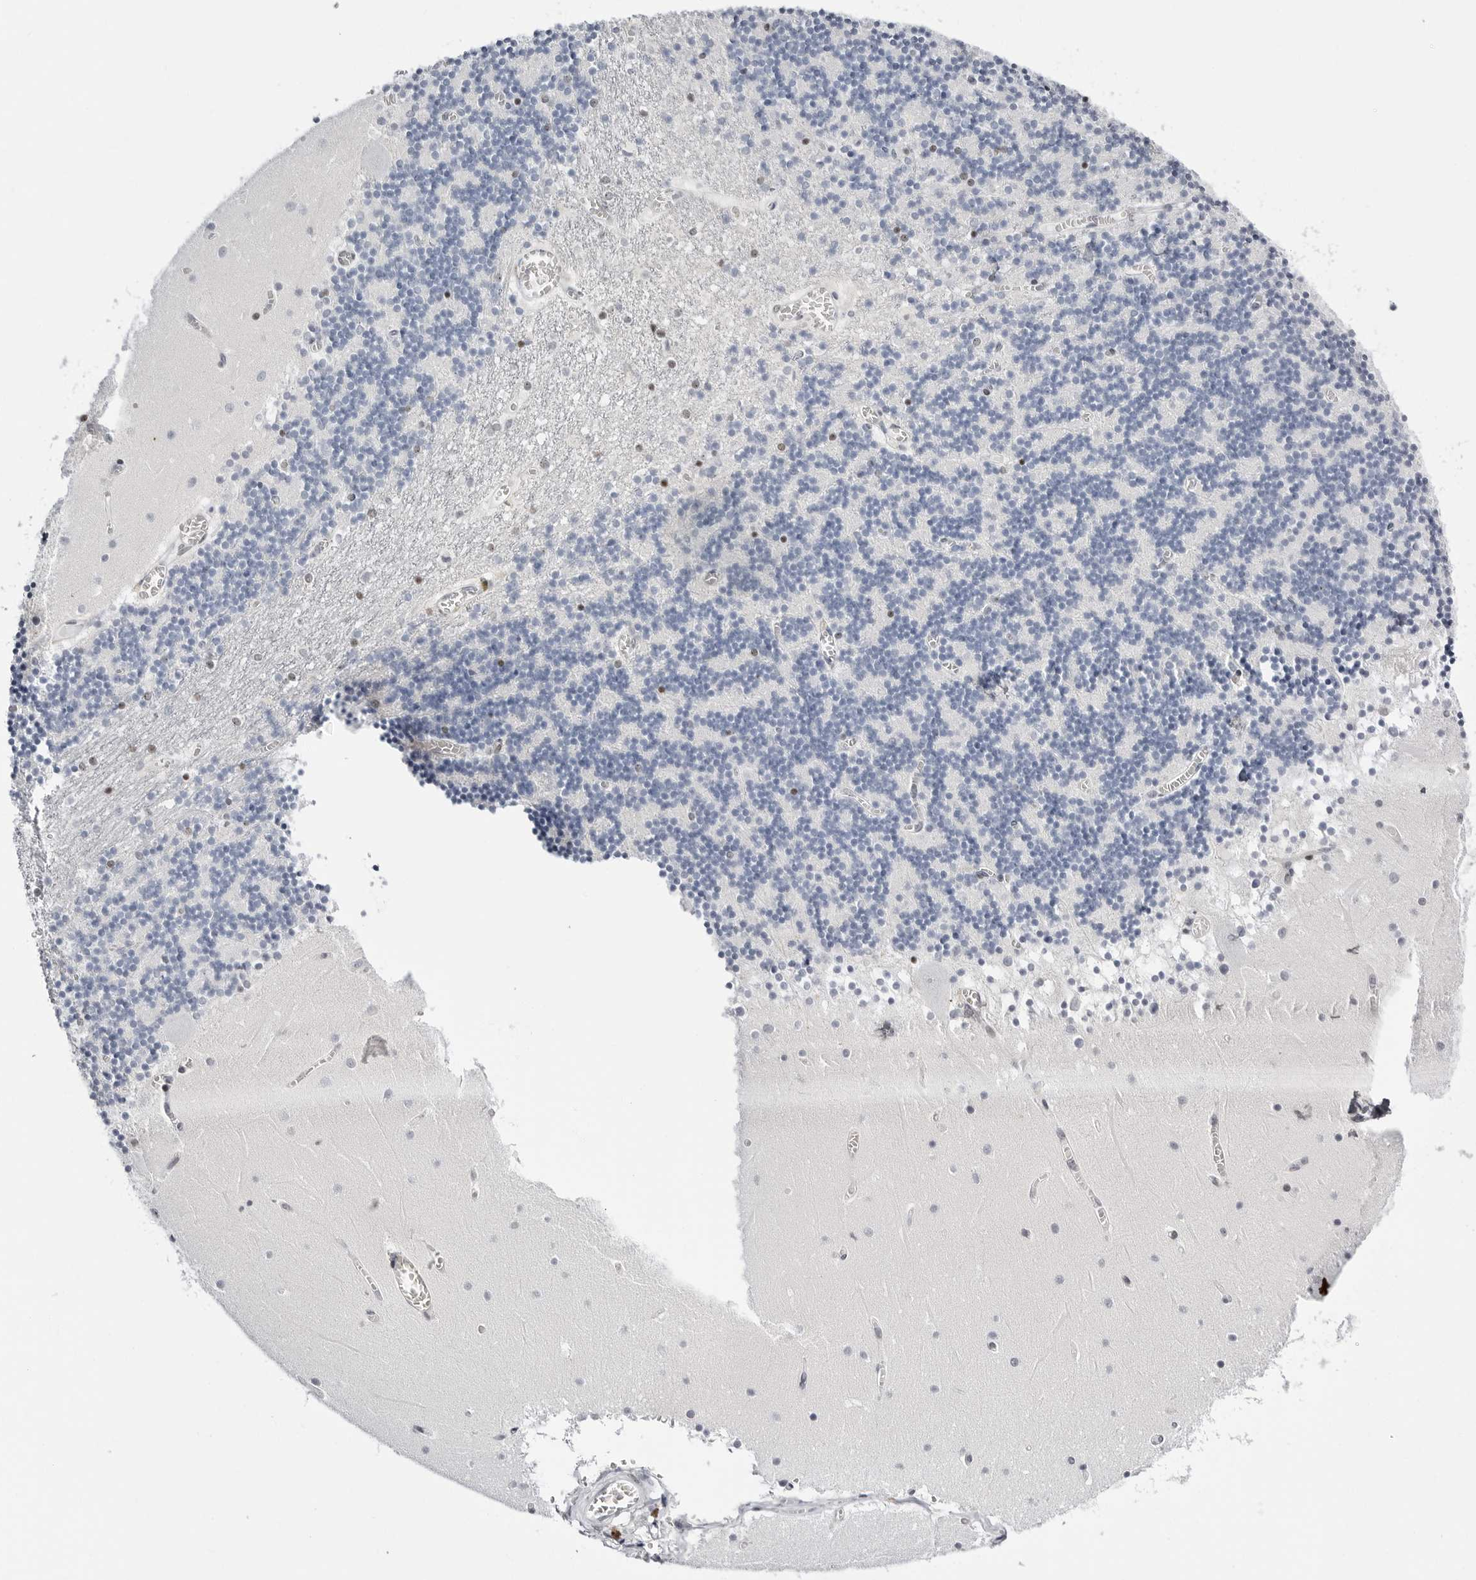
{"staining": {"intensity": "moderate", "quantity": "<25%", "location": "nuclear"}, "tissue": "cerebellum", "cell_type": "Cells in granular layer", "image_type": "normal", "snomed": [{"axis": "morphology", "description": "Normal tissue, NOS"}, {"axis": "topography", "description": "Cerebellum"}], "caption": "The photomicrograph exhibits staining of normal cerebellum, revealing moderate nuclear protein positivity (brown color) within cells in granular layer.", "gene": "VEZF1", "patient": {"sex": "female", "age": 28}}